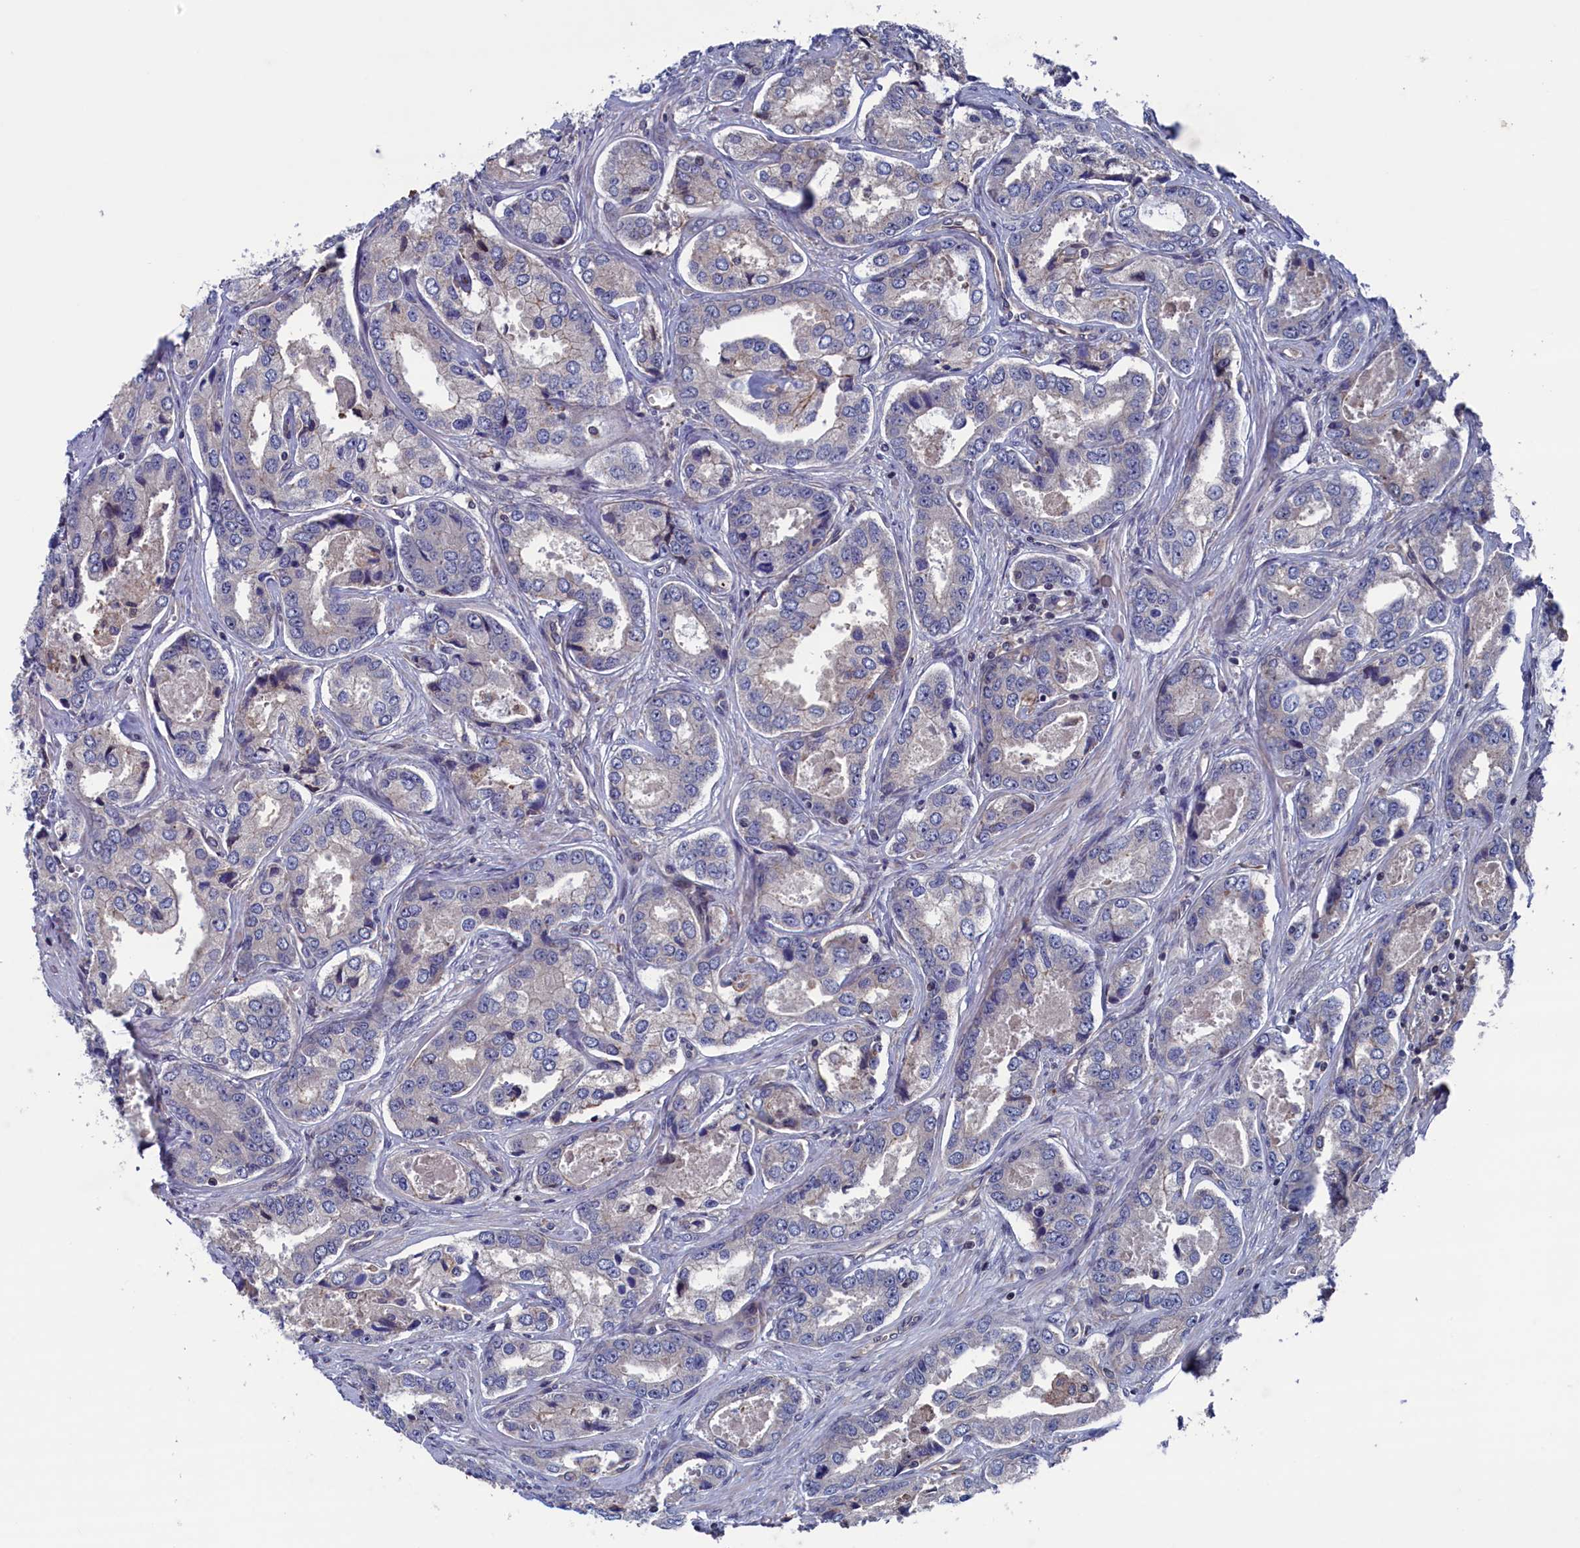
{"staining": {"intensity": "negative", "quantity": "none", "location": "none"}, "tissue": "prostate cancer", "cell_type": "Tumor cells", "image_type": "cancer", "snomed": [{"axis": "morphology", "description": "Adenocarcinoma, Low grade"}, {"axis": "topography", "description": "Prostate"}], "caption": "The histopathology image reveals no staining of tumor cells in prostate cancer.", "gene": "SPATA13", "patient": {"sex": "male", "age": 68}}